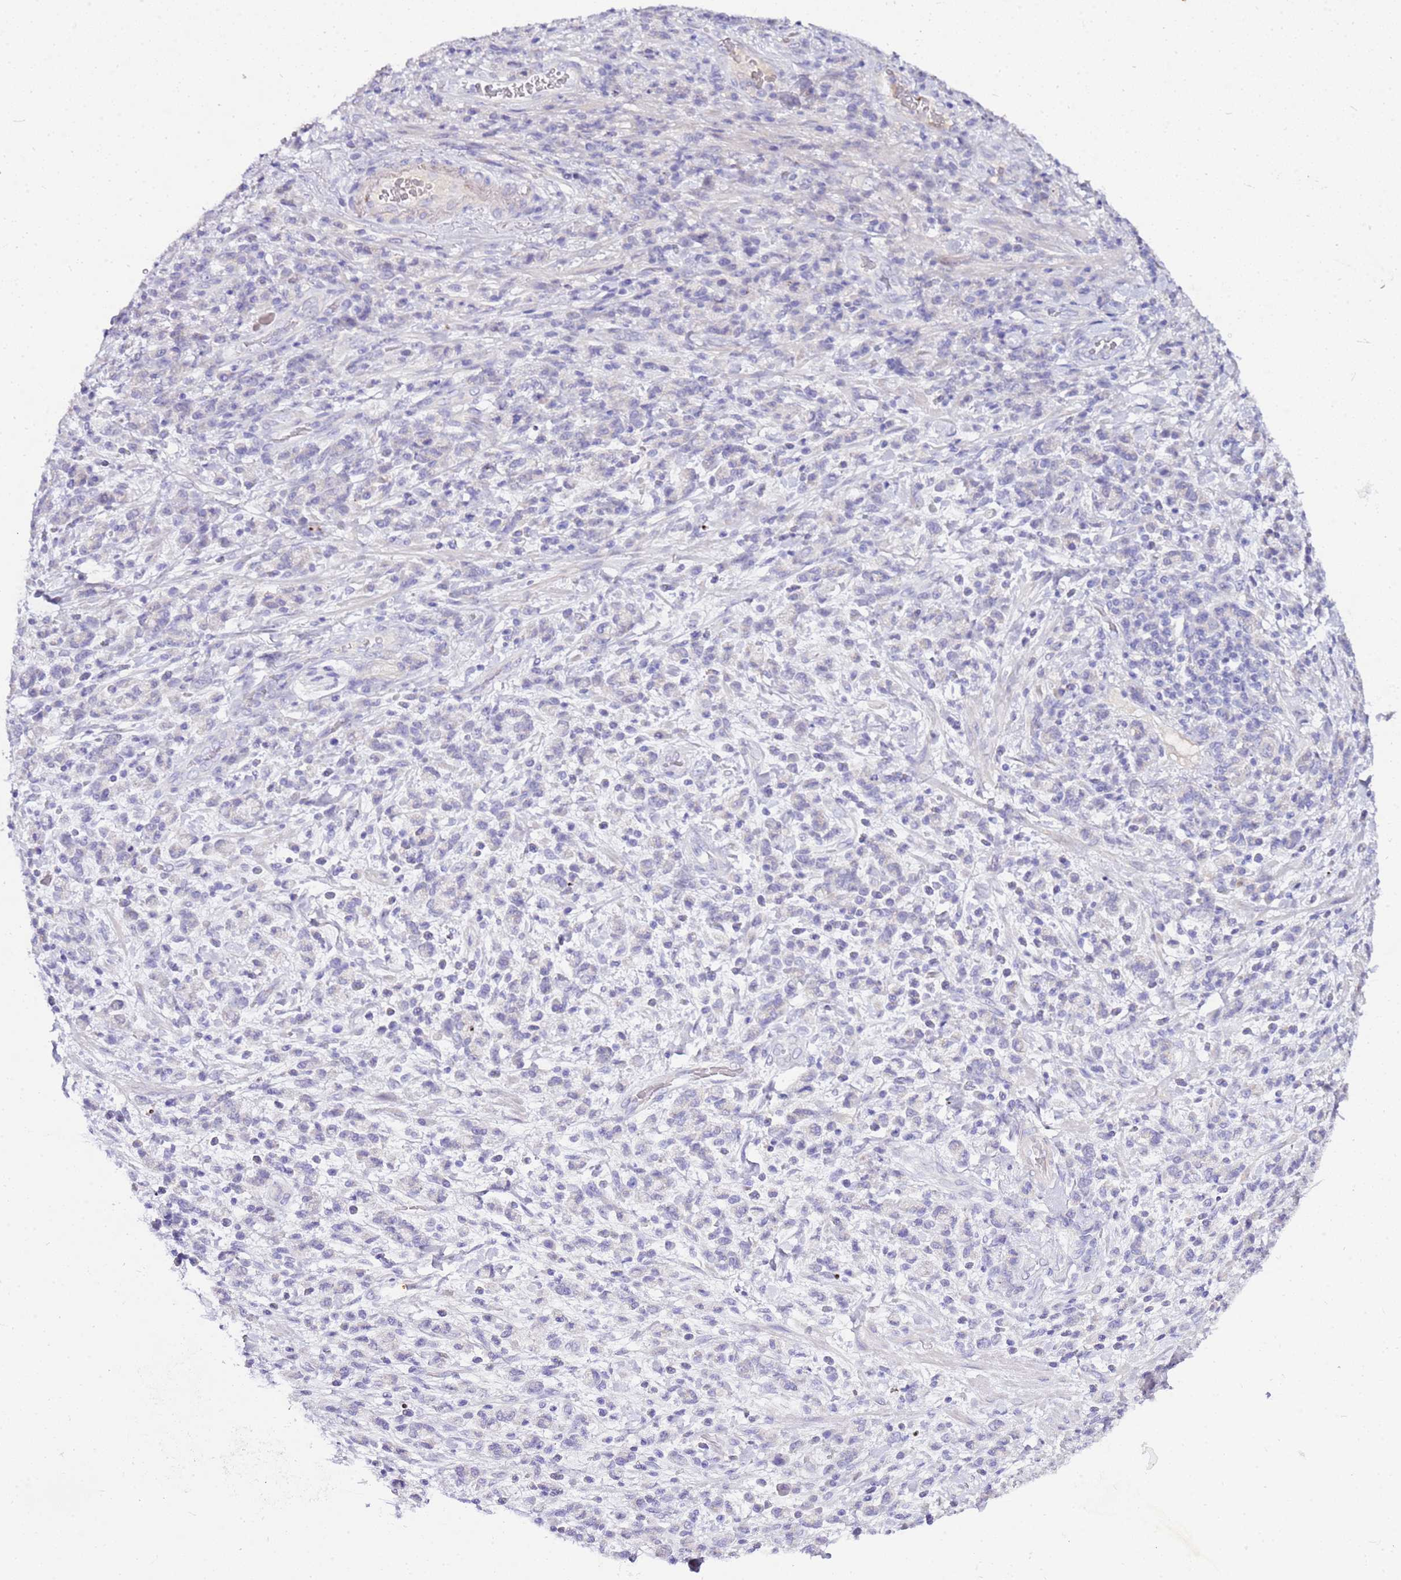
{"staining": {"intensity": "negative", "quantity": "none", "location": "none"}, "tissue": "stomach cancer", "cell_type": "Tumor cells", "image_type": "cancer", "snomed": [{"axis": "morphology", "description": "Adenocarcinoma, NOS"}, {"axis": "topography", "description": "Stomach"}], "caption": "Immunohistochemistry (IHC) of human stomach cancer reveals no staining in tumor cells.", "gene": "DCDC2B", "patient": {"sex": "male", "age": 77}}